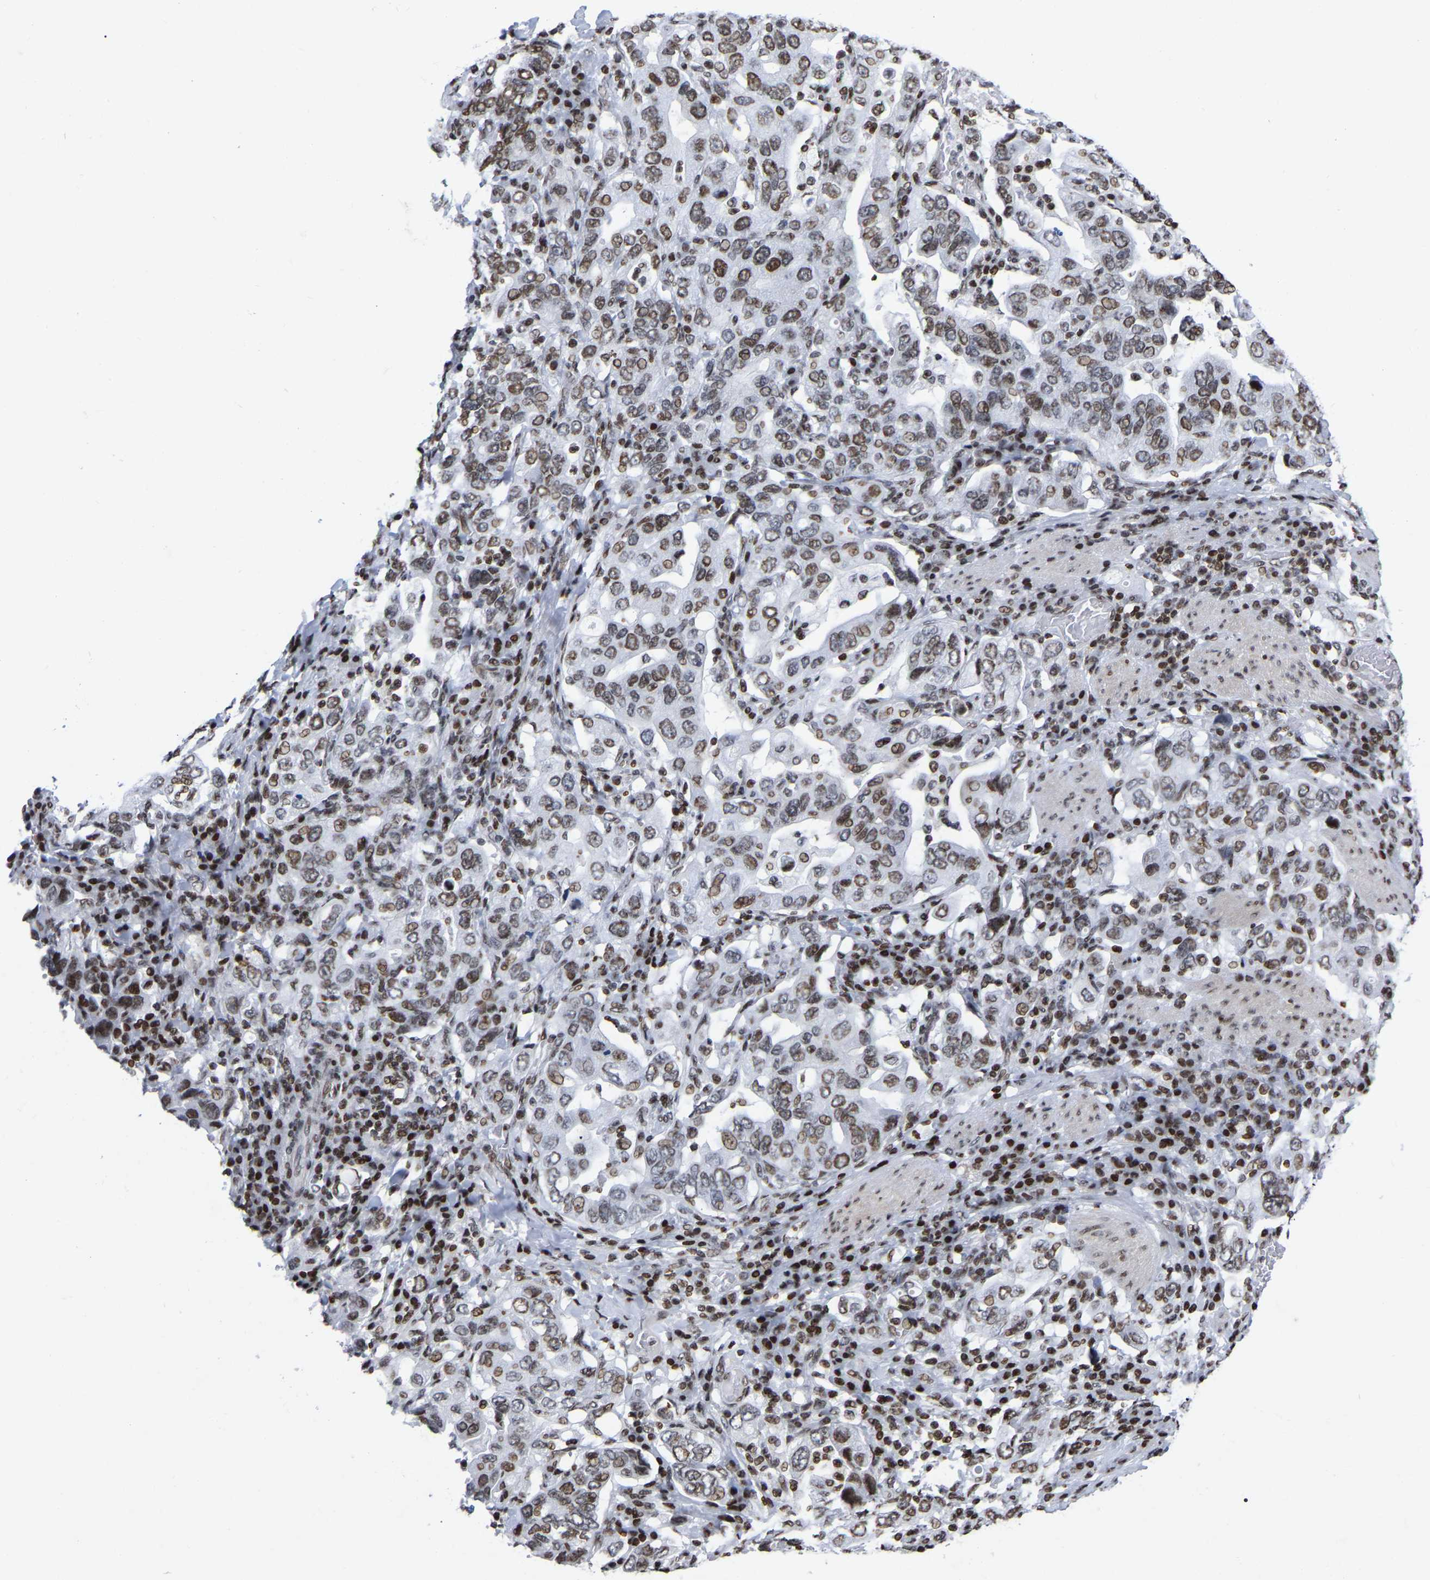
{"staining": {"intensity": "moderate", "quantity": "25%-75%", "location": "nuclear"}, "tissue": "stomach cancer", "cell_type": "Tumor cells", "image_type": "cancer", "snomed": [{"axis": "morphology", "description": "Adenocarcinoma, NOS"}, {"axis": "topography", "description": "Stomach, upper"}], "caption": "A medium amount of moderate nuclear staining is seen in approximately 25%-75% of tumor cells in adenocarcinoma (stomach) tissue. Immunohistochemistry (ihc) stains the protein of interest in brown and the nuclei are stained blue.", "gene": "PRCC", "patient": {"sex": "male", "age": 62}}